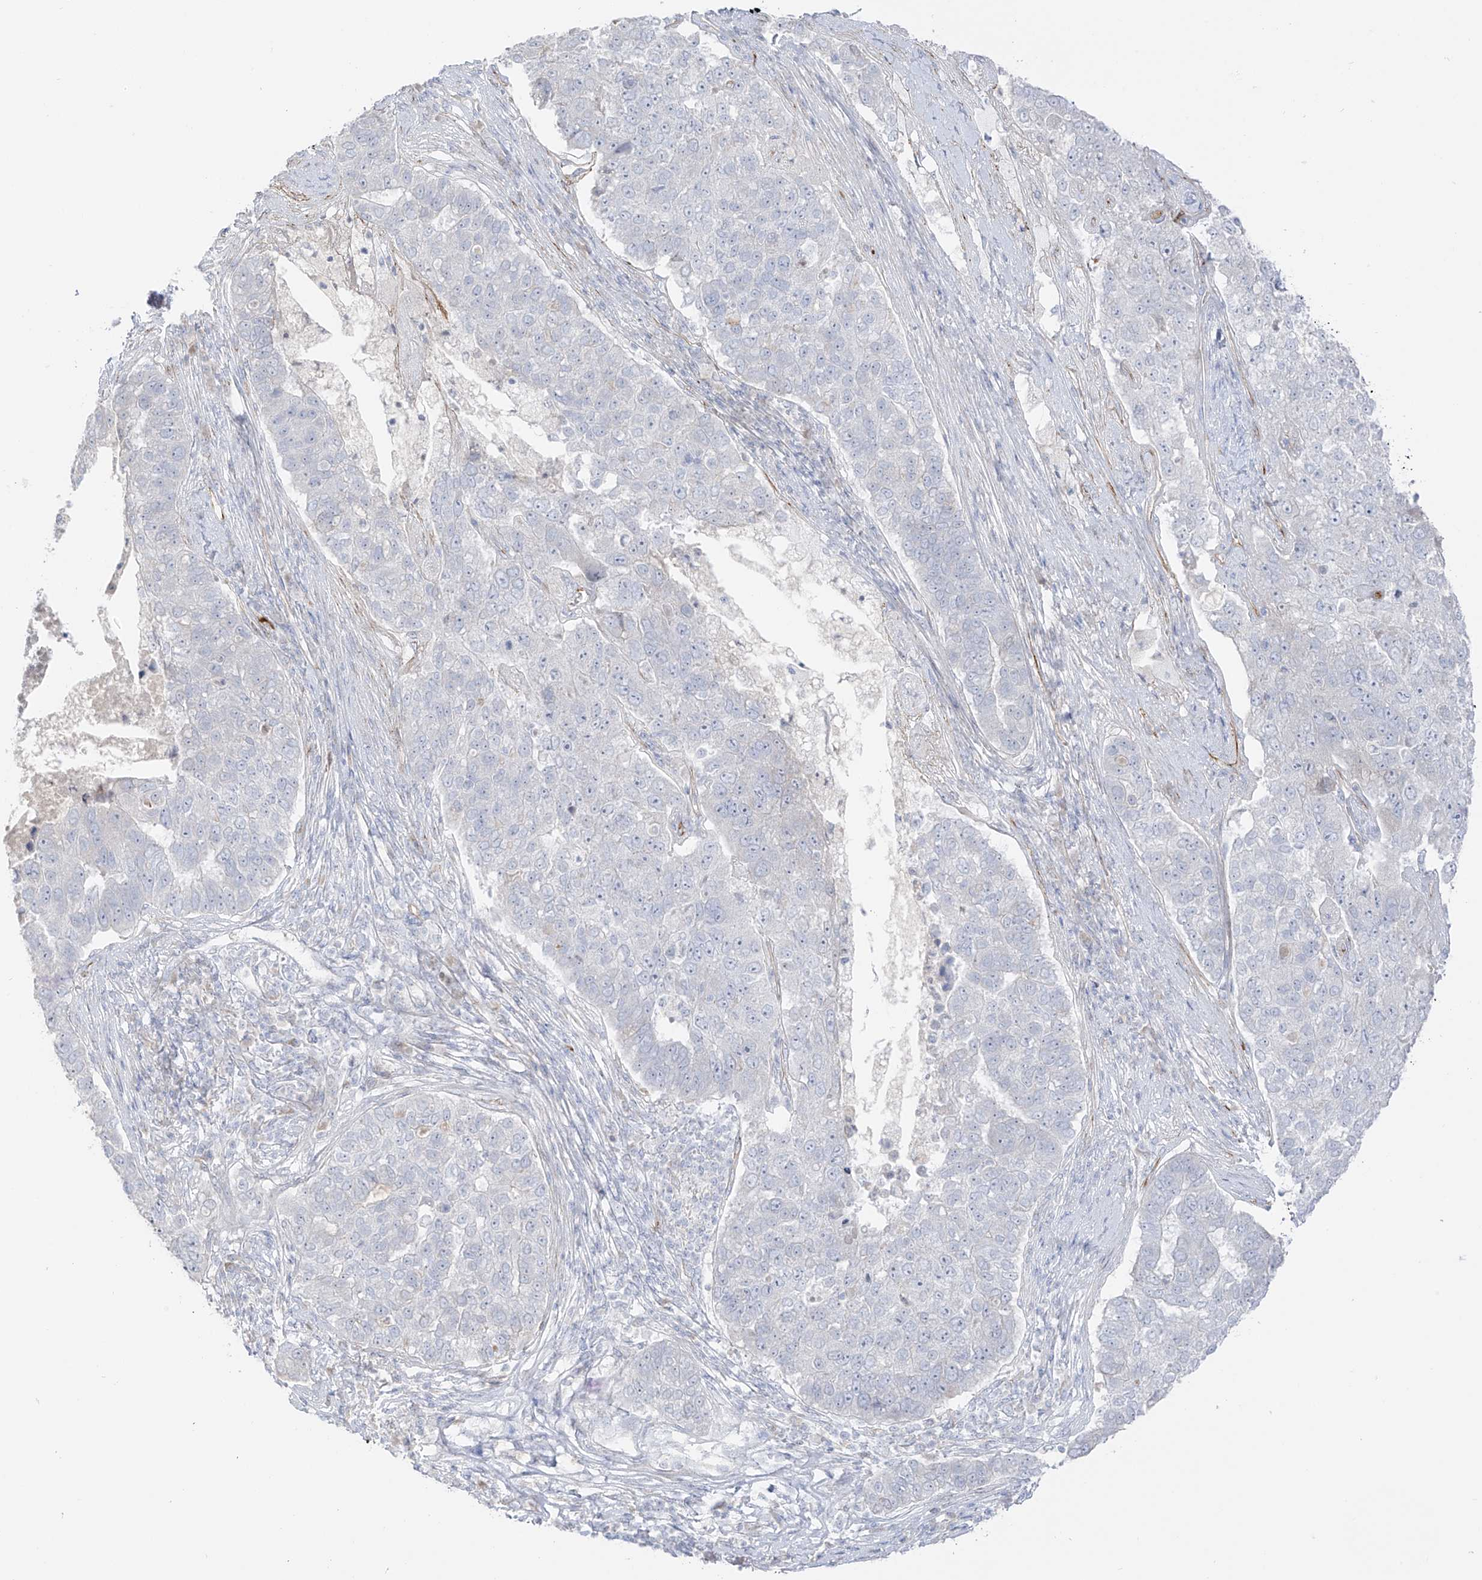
{"staining": {"intensity": "negative", "quantity": "none", "location": "none"}, "tissue": "pancreatic cancer", "cell_type": "Tumor cells", "image_type": "cancer", "snomed": [{"axis": "morphology", "description": "Adenocarcinoma, NOS"}, {"axis": "topography", "description": "Pancreas"}], "caption": "Adenocarcinoma (pancreatic) was stained to show a protein in brown. There is no significant expression in tumor cells. The staining is performed using DAB brown chromogen with nuclei counter-stained in using hematoxylin.", "gene": "C11orf87", "patient": {"sex": "female", "age": 61}}